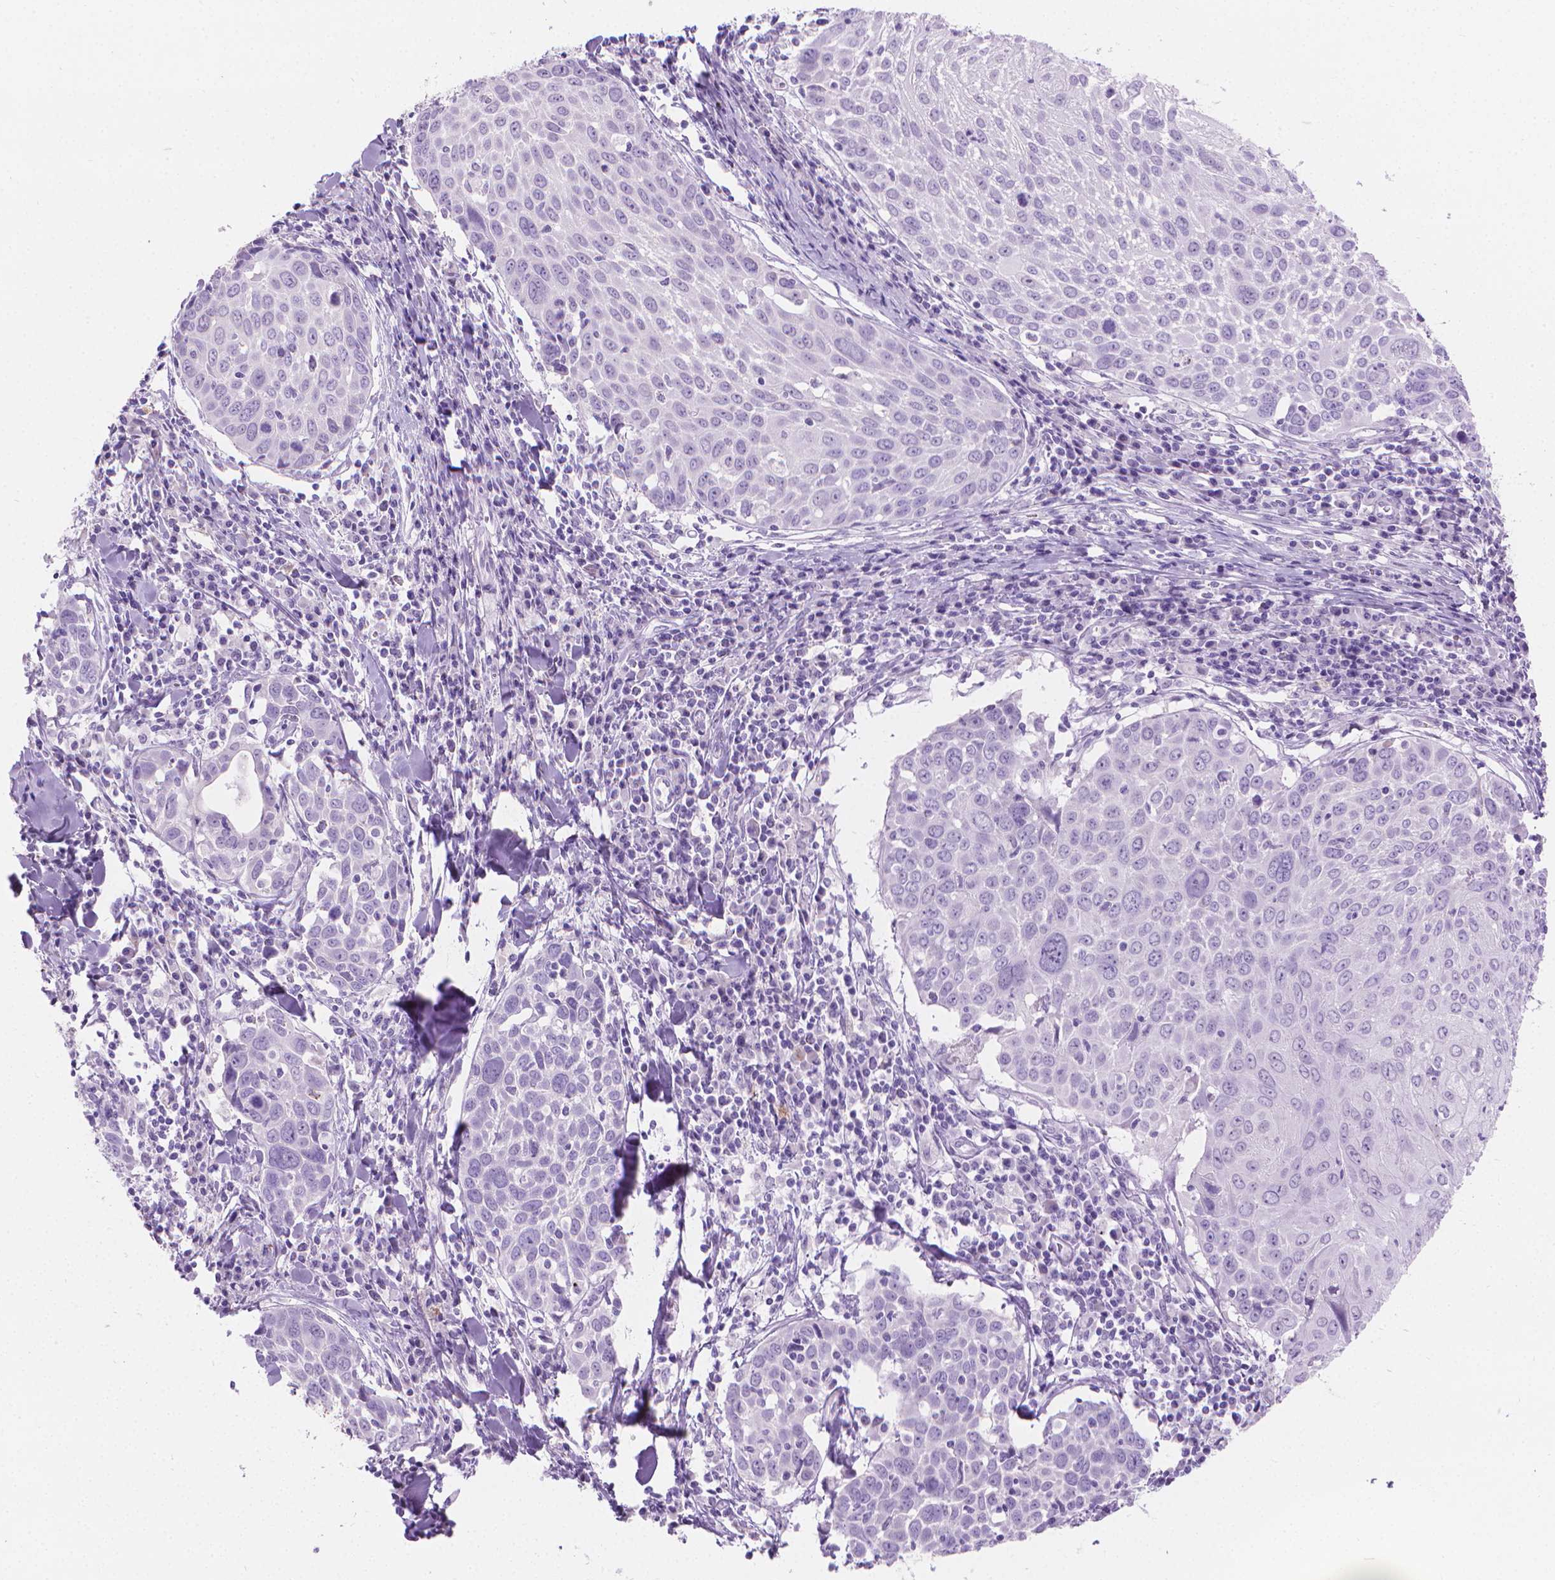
{"staining": {"intensity": "negative", "quantity": "none", "location": "none"}, "tissue": "lung cancer", "cell_type": "Tumor cells", "image_type": "cancer", "snomed": [{"axis": "morphology", "description": "Squamous cell carcinoma, NOS"}, {"axis": "topography", "description": "Lung"}], "caption": "Immunohistochemistry (IHC) of human lung cancer (squamous cell carcinoma) exhibits no staining in tumor cells.", "gene": "CFAP52", "patient": {"sex": "male", "age": 57}}